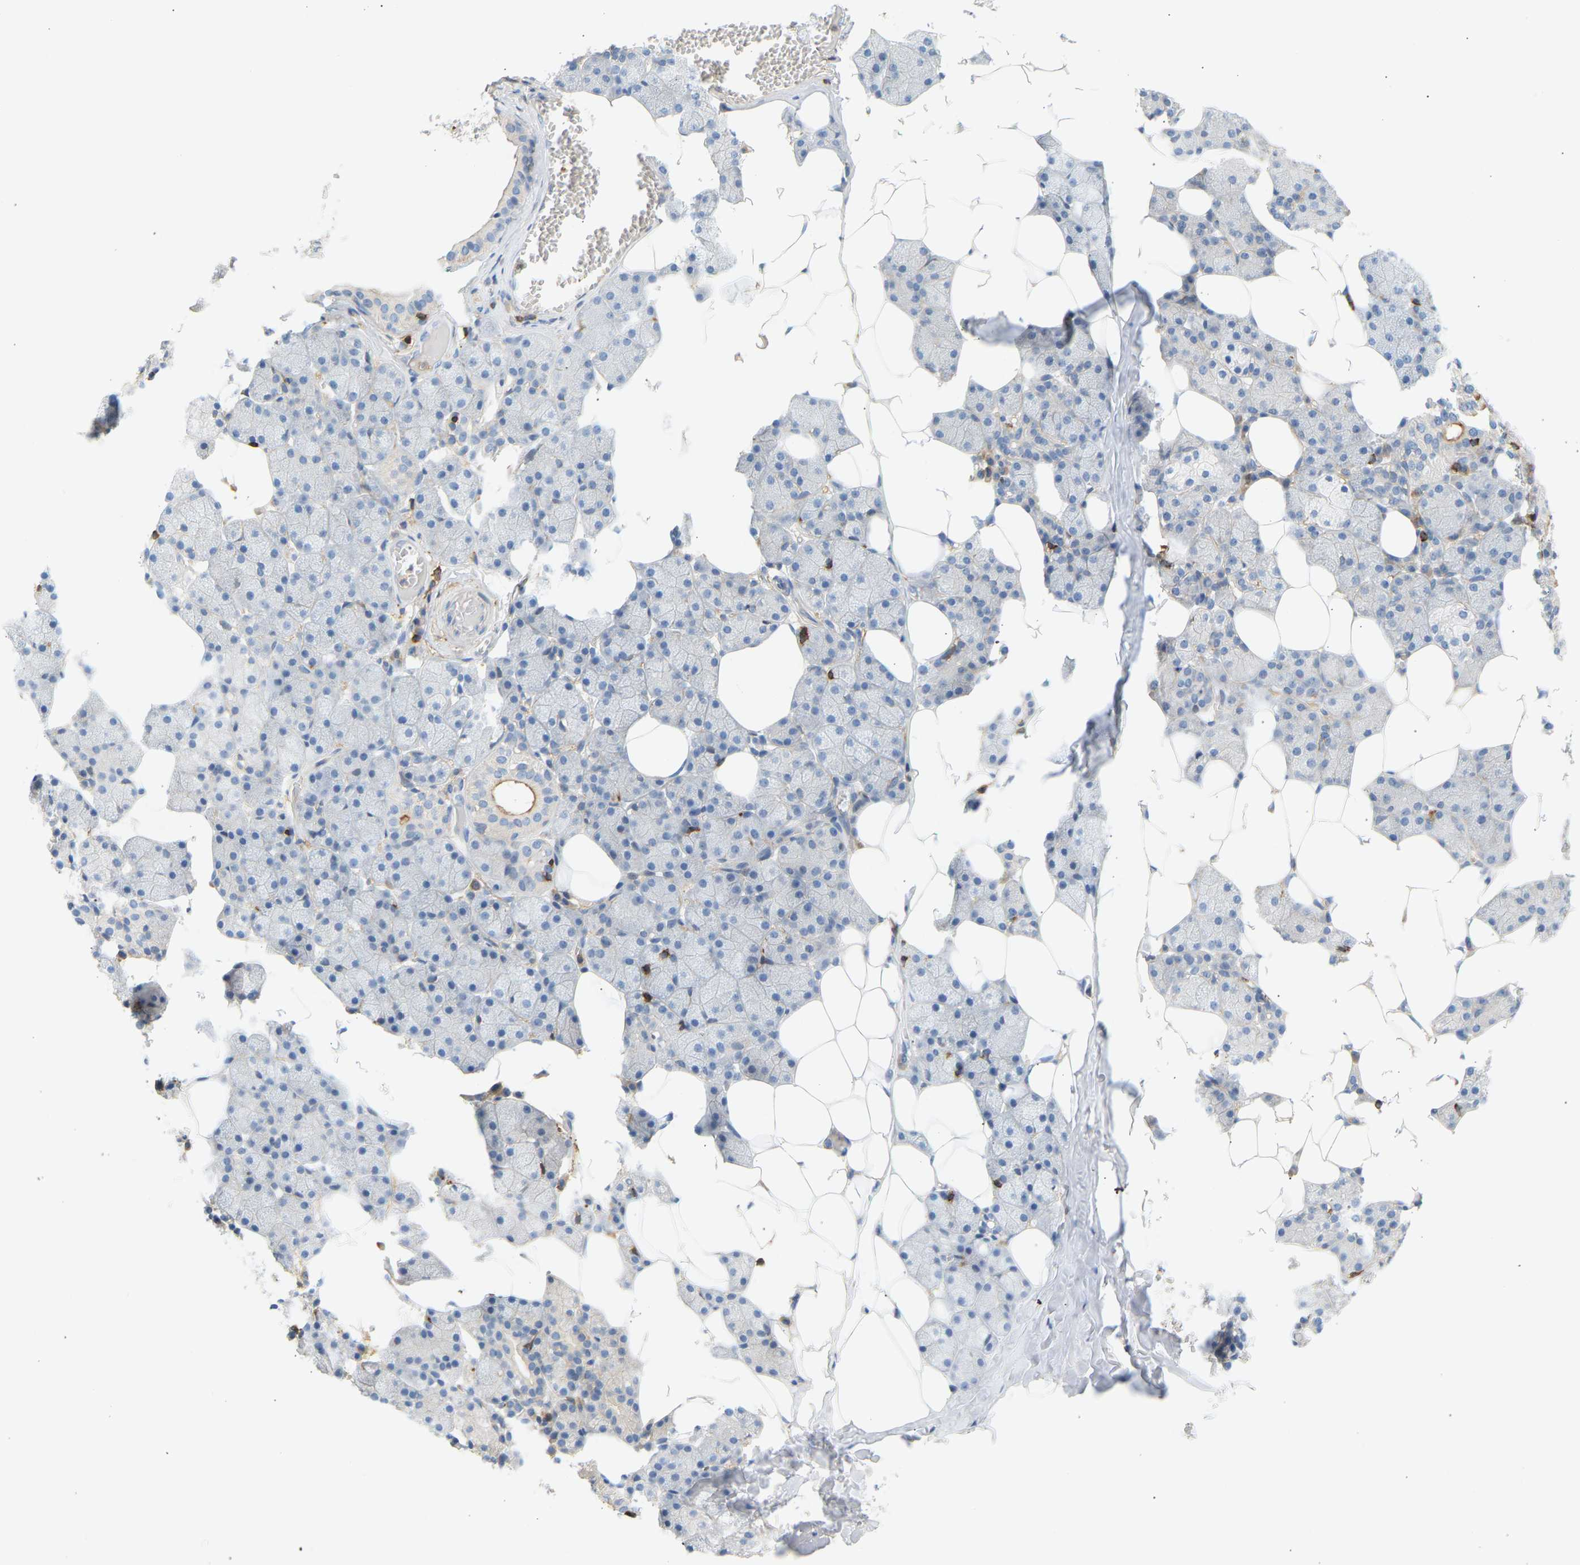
{"staining": {"intensity": "negative", "quantity": "none", "location": "none"}, "tissue": "salivary gland", "cell_type": "Glandular cells", "image_type": "normal", "snomed": [{"axis": "morphology", "description": "Normal tissue, NOS"}, {"axis": "topography", "description": "Salivary gland"}], "caption": "Immunohistochemical staining of benign human salivary gland reveals no significant expression in glandular cells.", "gene": "FNBP1", "patient": {"sex": "female", "age": 33}}